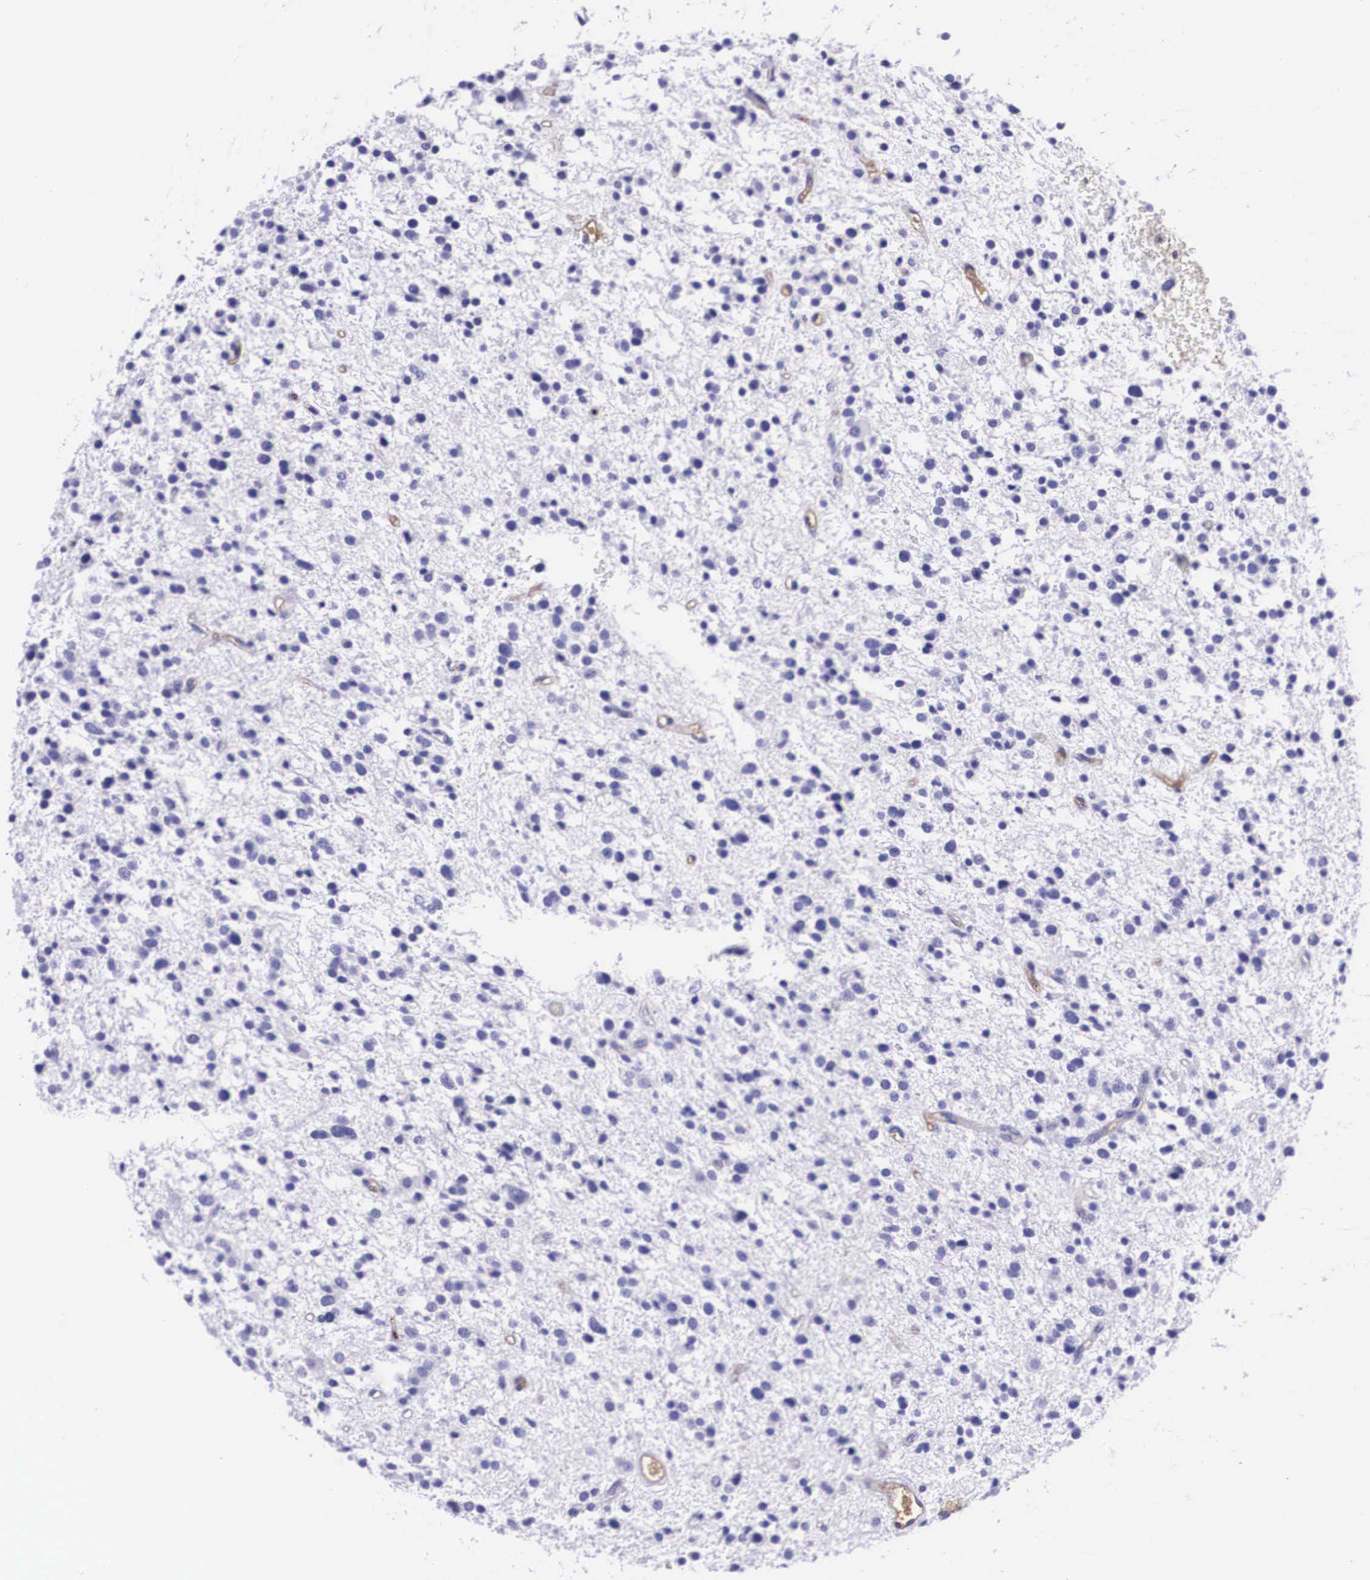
{"staining": {"intensity": "negative", "quantity": "none", "location": "none"}, "tissue": "glioma", "cell_type": "Tumor cells", "image_type": "cancer", "snomed": [{"axis": "morphology", "description": "Glioma, malignant, Low grade"}, {"axis": "topography", "description": "Brain"}], "caption": "Image shows no significant protein expression in tumor cells of malignant glioma (low-grade). (DAB immunohistochemistry, high magnification).", "gene": "PLG", "patient": {"sex": "female", "age": 36}}